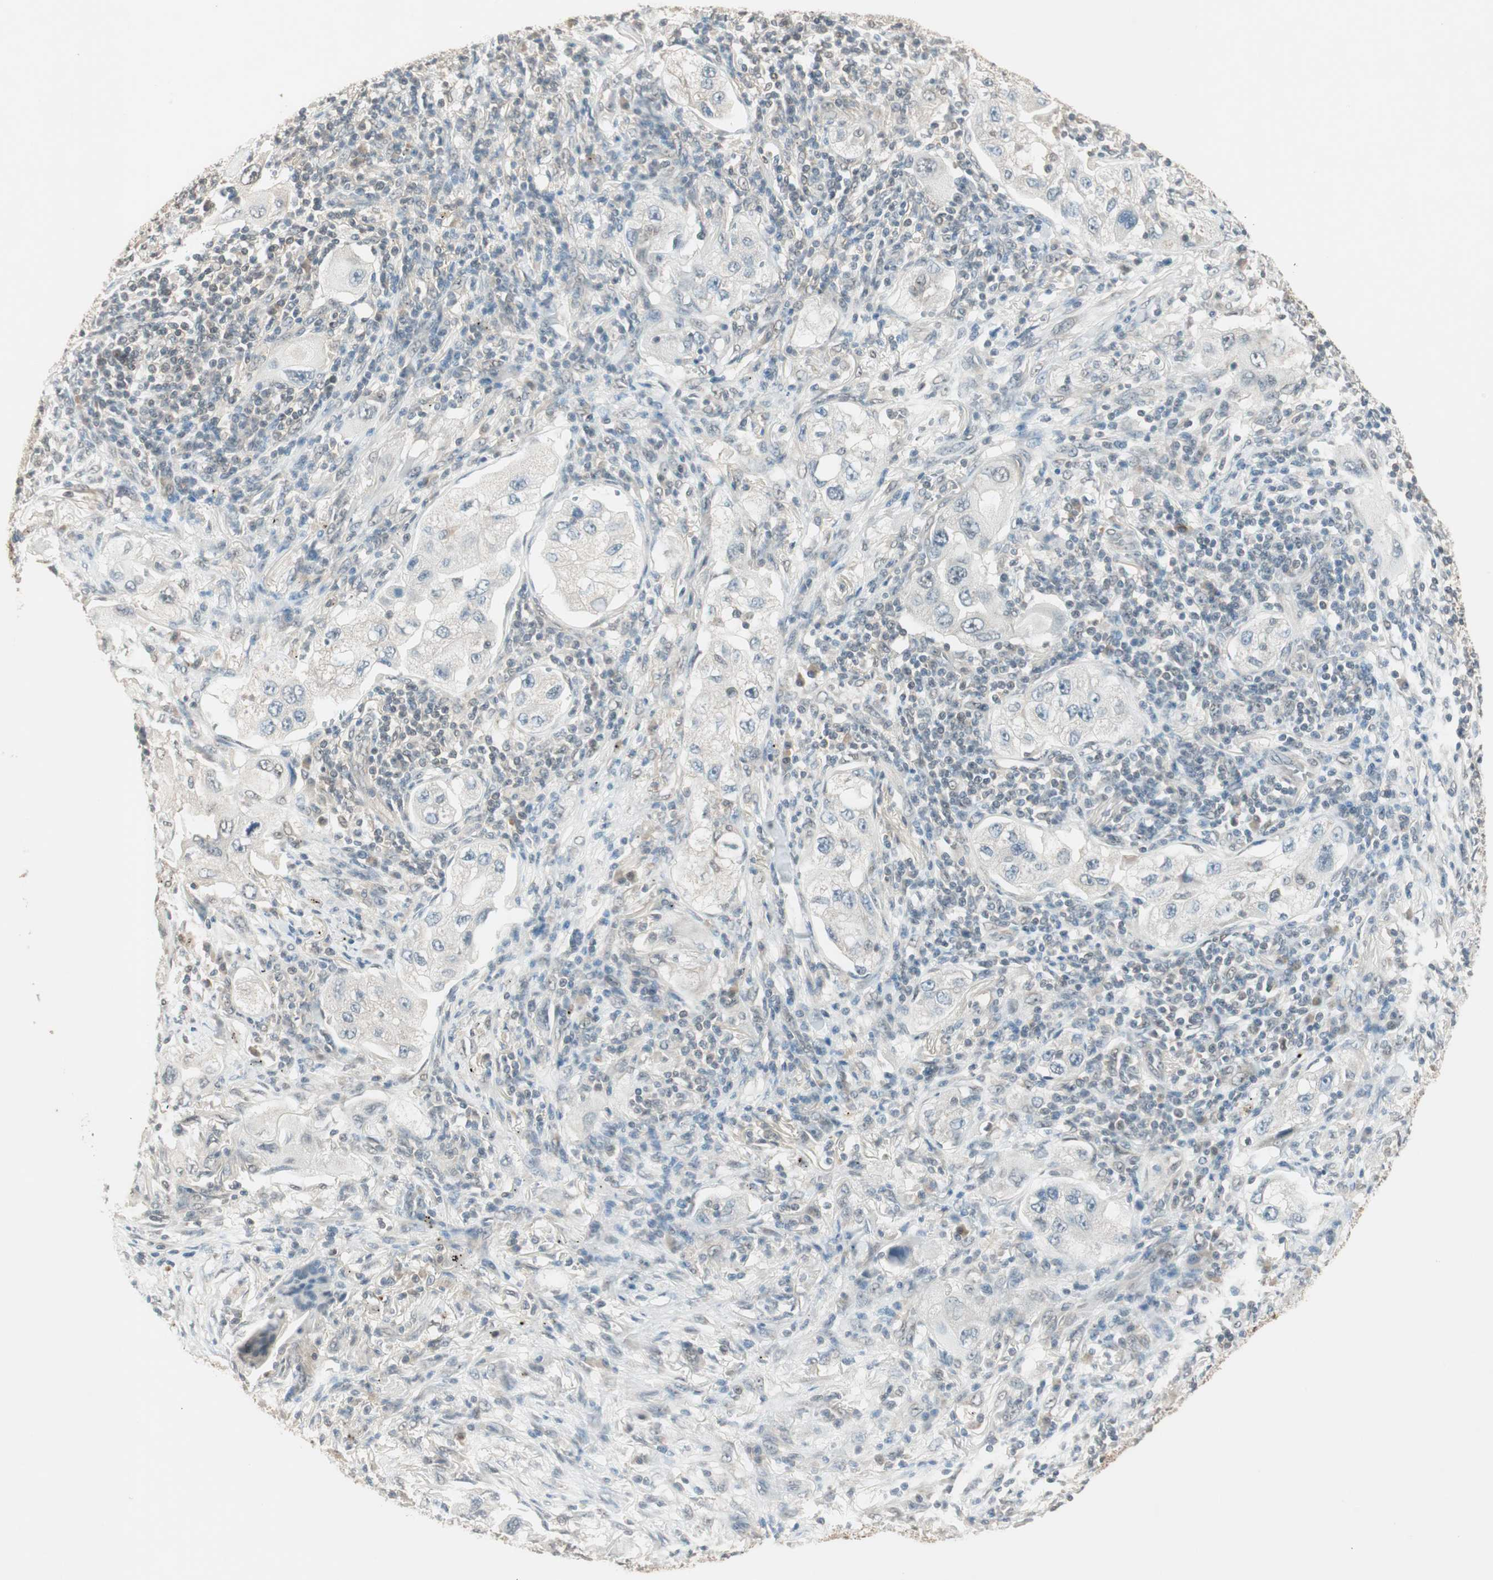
{"staining": {"intensity": "negative", "quantity": "none", "location": "none"}, "tissue": "lung cancer", "cell_type": "Tumor cells", "image_type": "cancer", "snomed": [{"axis": "morphology", "description": "Adenocarcinoma, NOS"}, {"axis": "topography", "description": "Lung"}], "caption": "Immunohistochemistry photomicrograph of human lung adenocarcinoma stained for a protein (brown), which exhibits no positivity in tumor cells.", "gene": "USP5", "patient": {"sex": "female", "age": 65}}